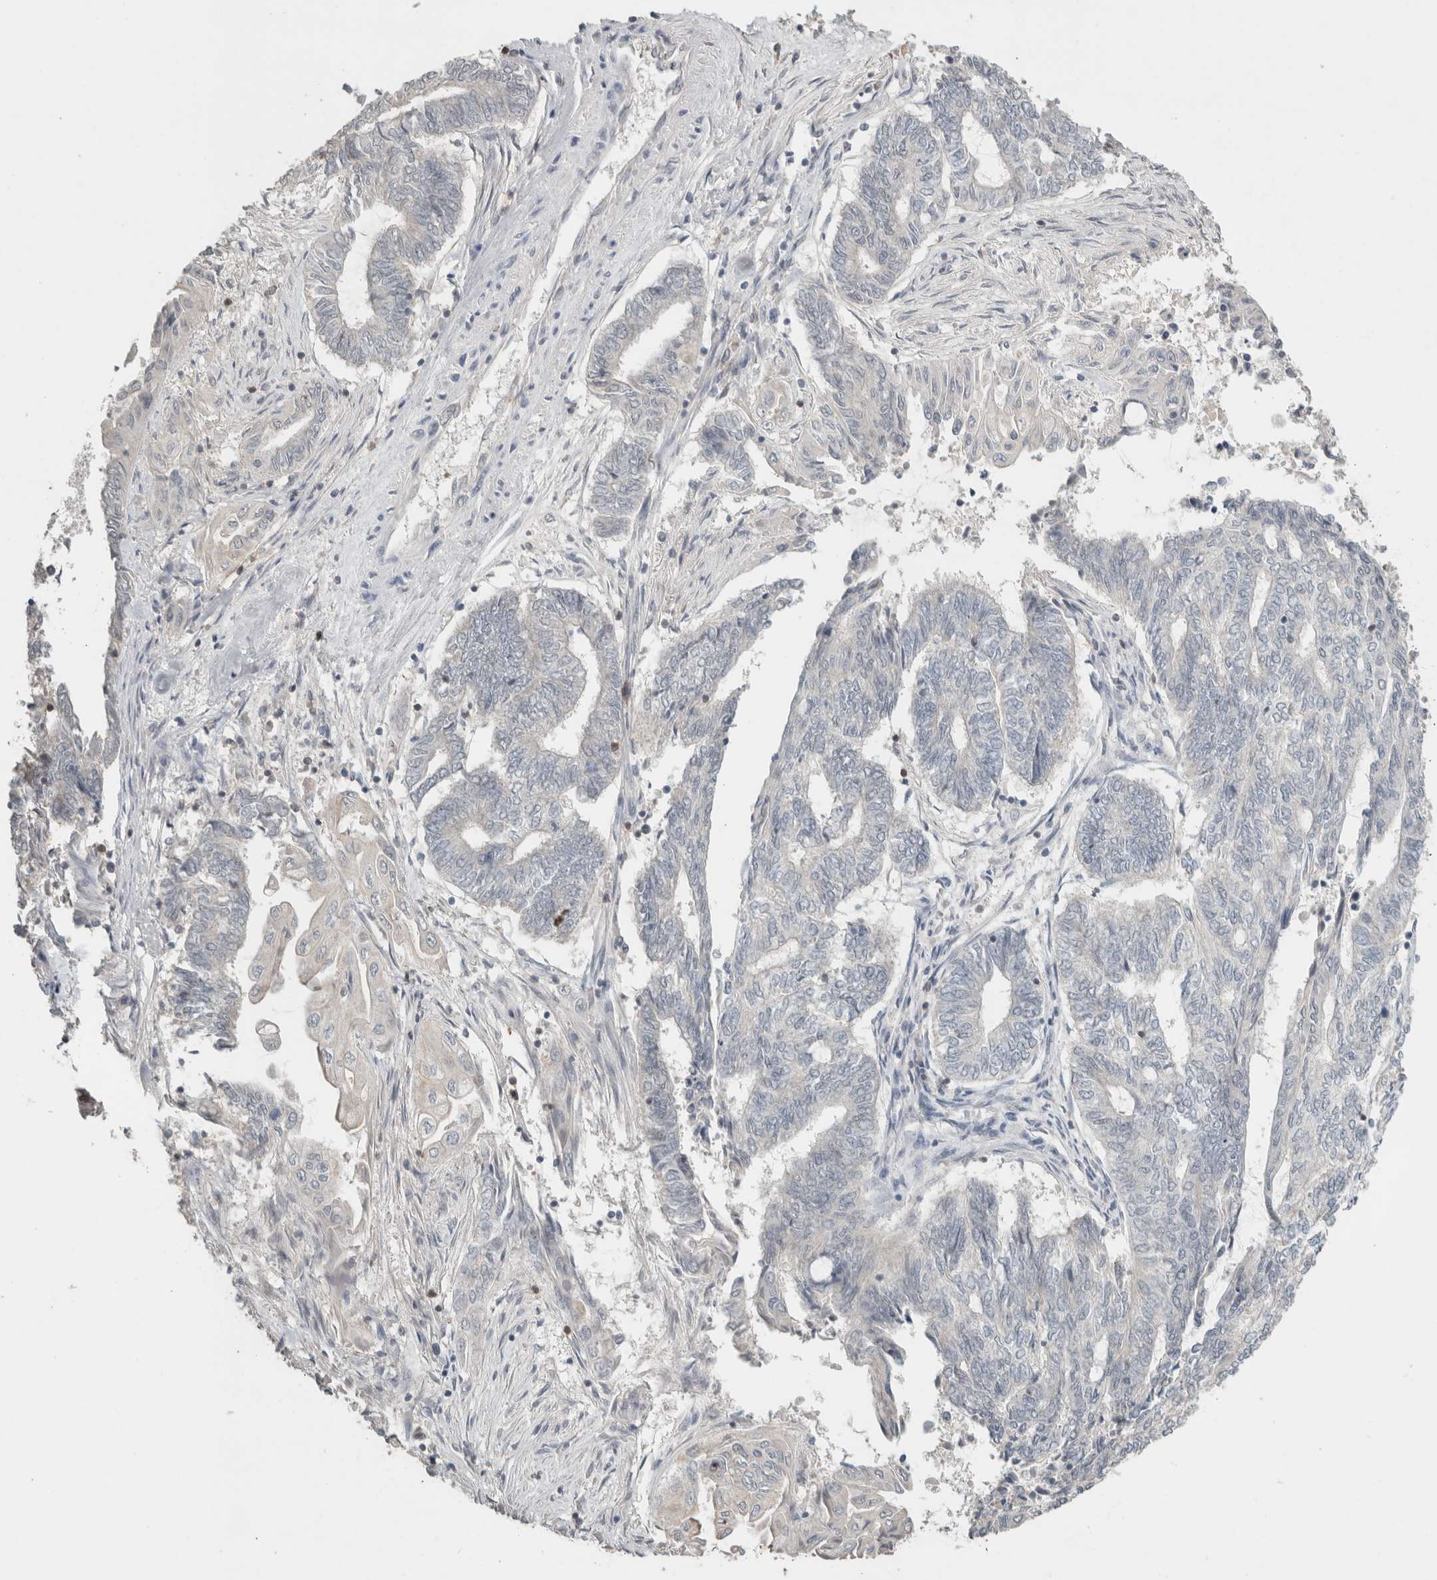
{"staining": {"intensity": "negative", "quantity": "none", "location": "none"}, "tissue": "endometrial cancer", "cell_type": "Tumor cells", "image_type": "cancer", "snomed": [{"axis": "morphology", "description": "Adenocarcinoma, NOS"}, {"axis": "topography", "description": "Uterus"}, {"axis": "topography", "description": "Endometrium"}], "caption": "Endometrial cancer was stained to show a protein in brown. There is no significant staining in tumor cells.", "gene": "TRAT1", "patient": {"sex": "female", "age": 70}}